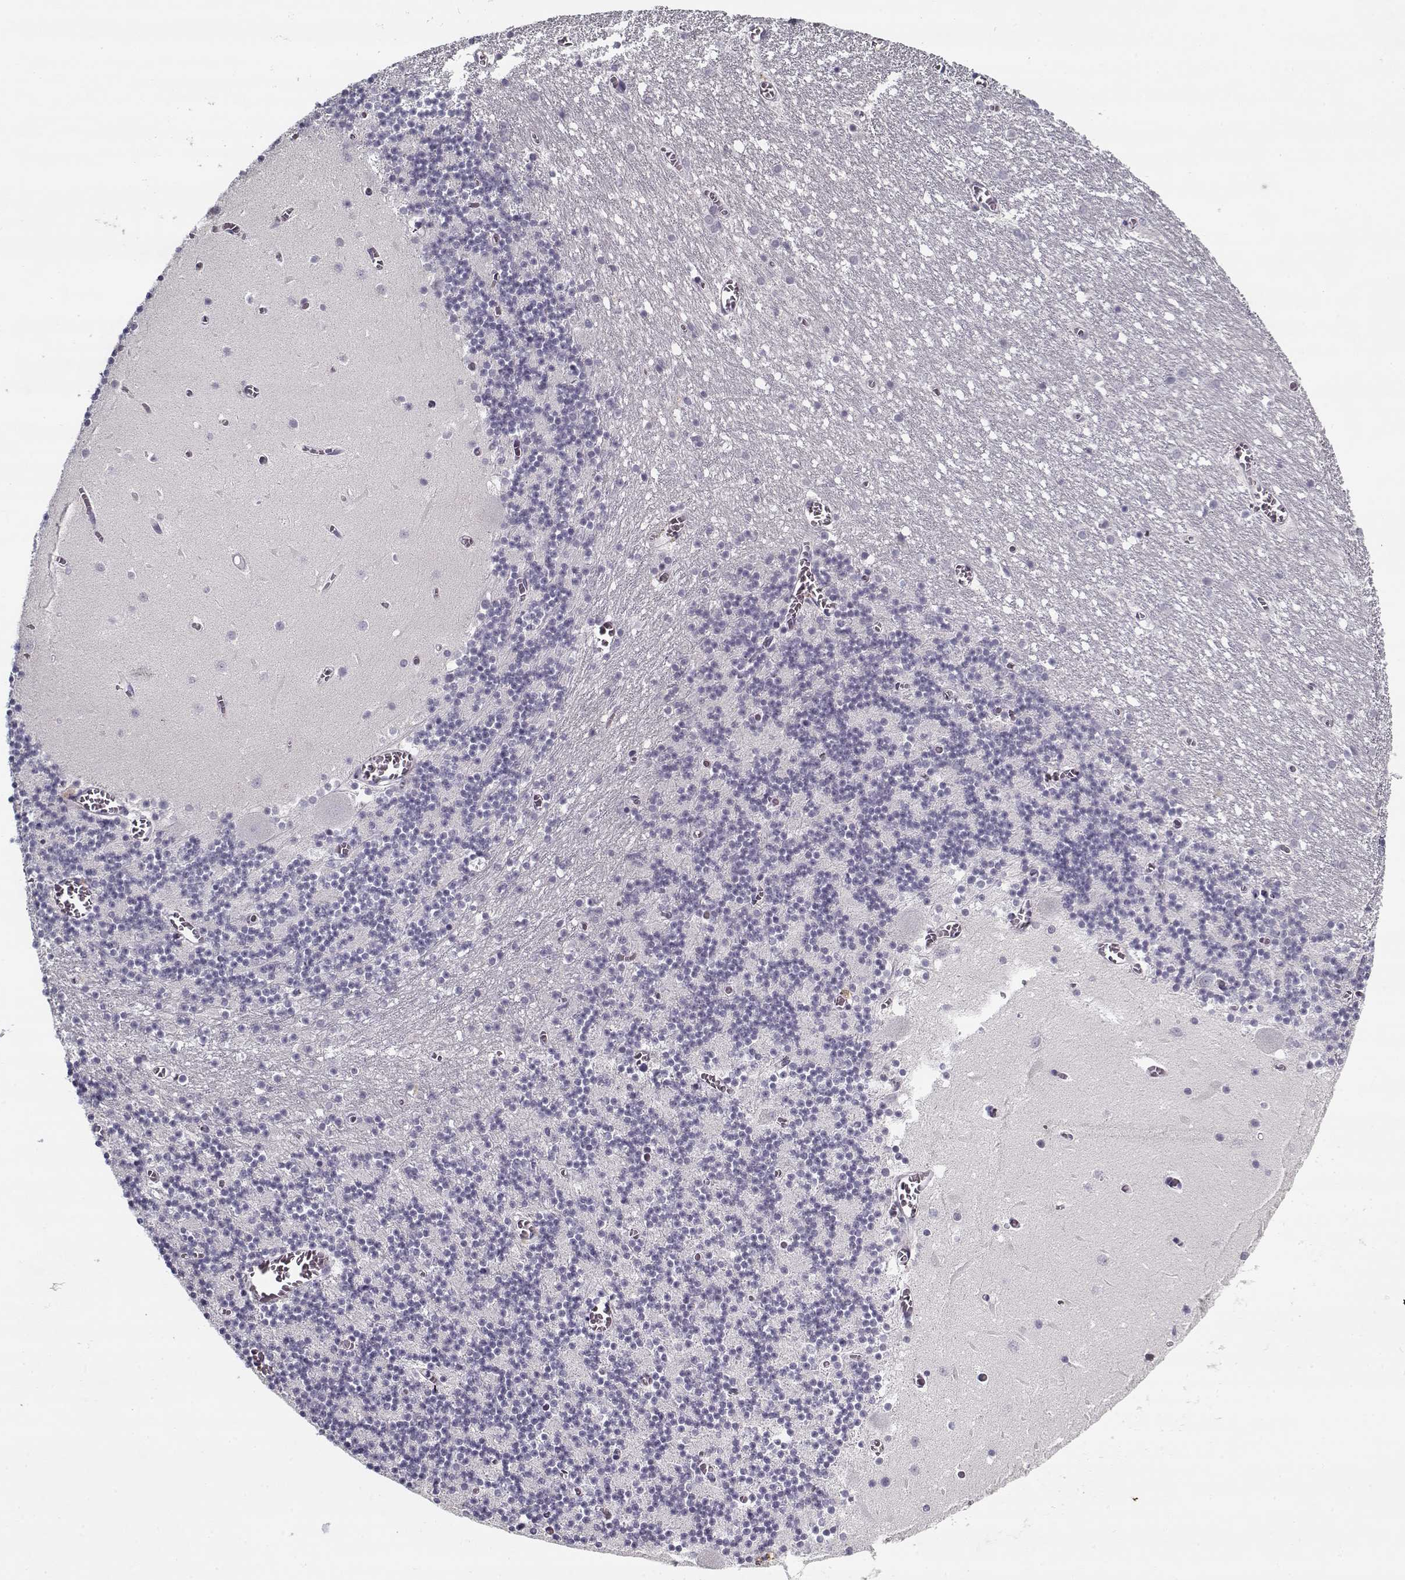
{"staining": {"intensity": "negative", "quantity": "none", "location": "none"}, "tissue": "cerebellum", "cell_type": "Cells in granular layer", "image_type": "normal", "snomed": [{"axis": "morphology", "description": "Normal tissue, NOS"}, {"axis": "topography", "description": "Cerebellum"}], "caption": "Immunohistochemistry histopathology image of unremarkable human cerebellum stained for a protein (brown), which reveals no expression in cells in granular layer. (DAB immunohistochemistry, high magnification).", "gene": "LUM", "patient": {"sex": "female", "age": 28}}